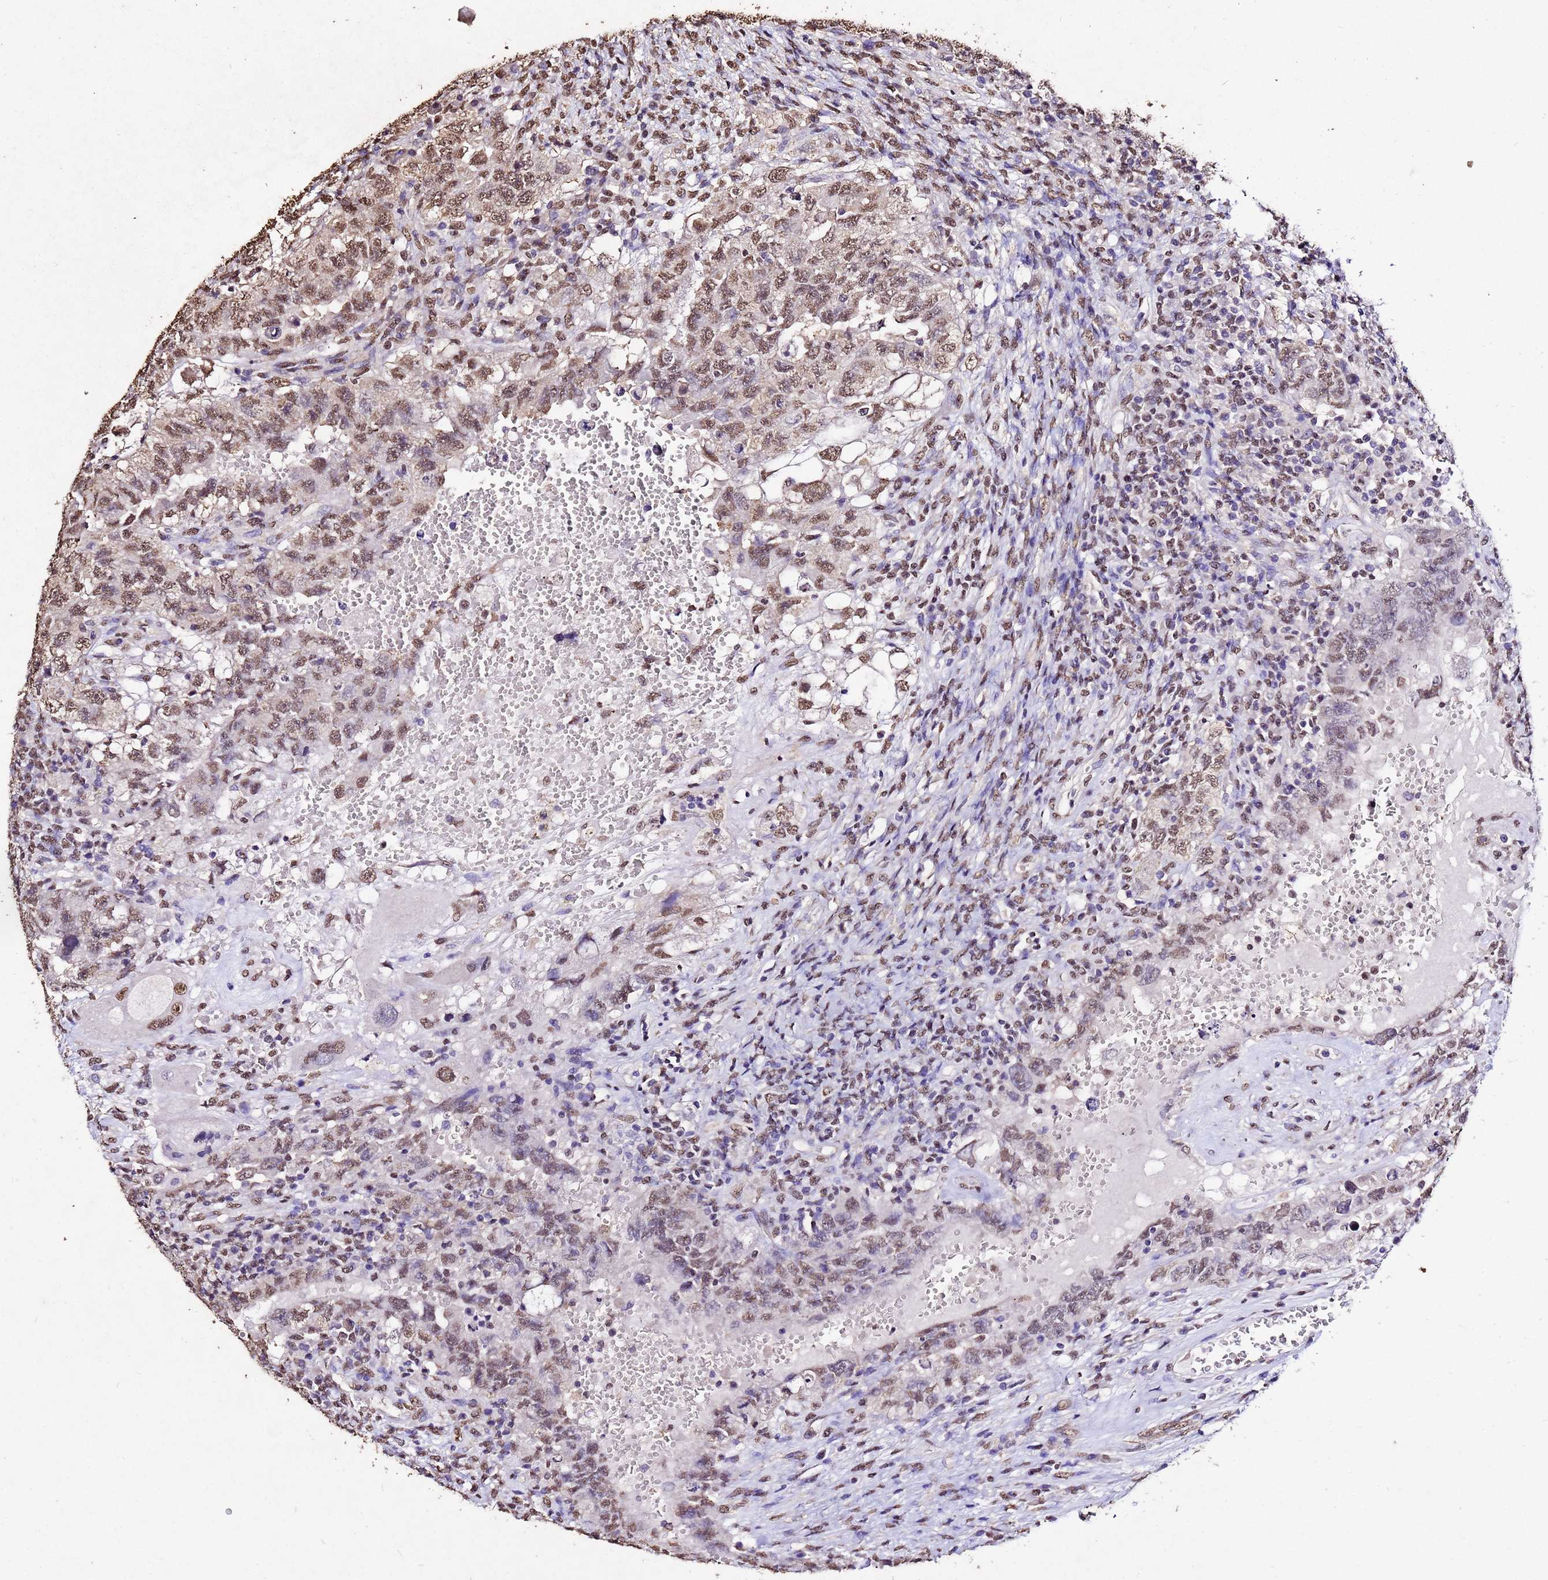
{"staining": {"intensity": "moderate", "quantity": ">75%", "location": "nuclear"}, "tissue": "testis cancer", "cell_type": "Tumor cells", "image_type": "cancer", "snomed": [{"axis": "morphology", "description": "Carcinoma, Embryonal, NOS"}, {"axis": "topography", "description": "Testis"}], "caption": "A histopathology image showing moderate nuclear expression in approximately >75% of tumor cells in testis cancer, as visualized by brown immunohistochemical staining.", "gene": "MYOCD", "patient": {"sex": "male", "age": 26}}